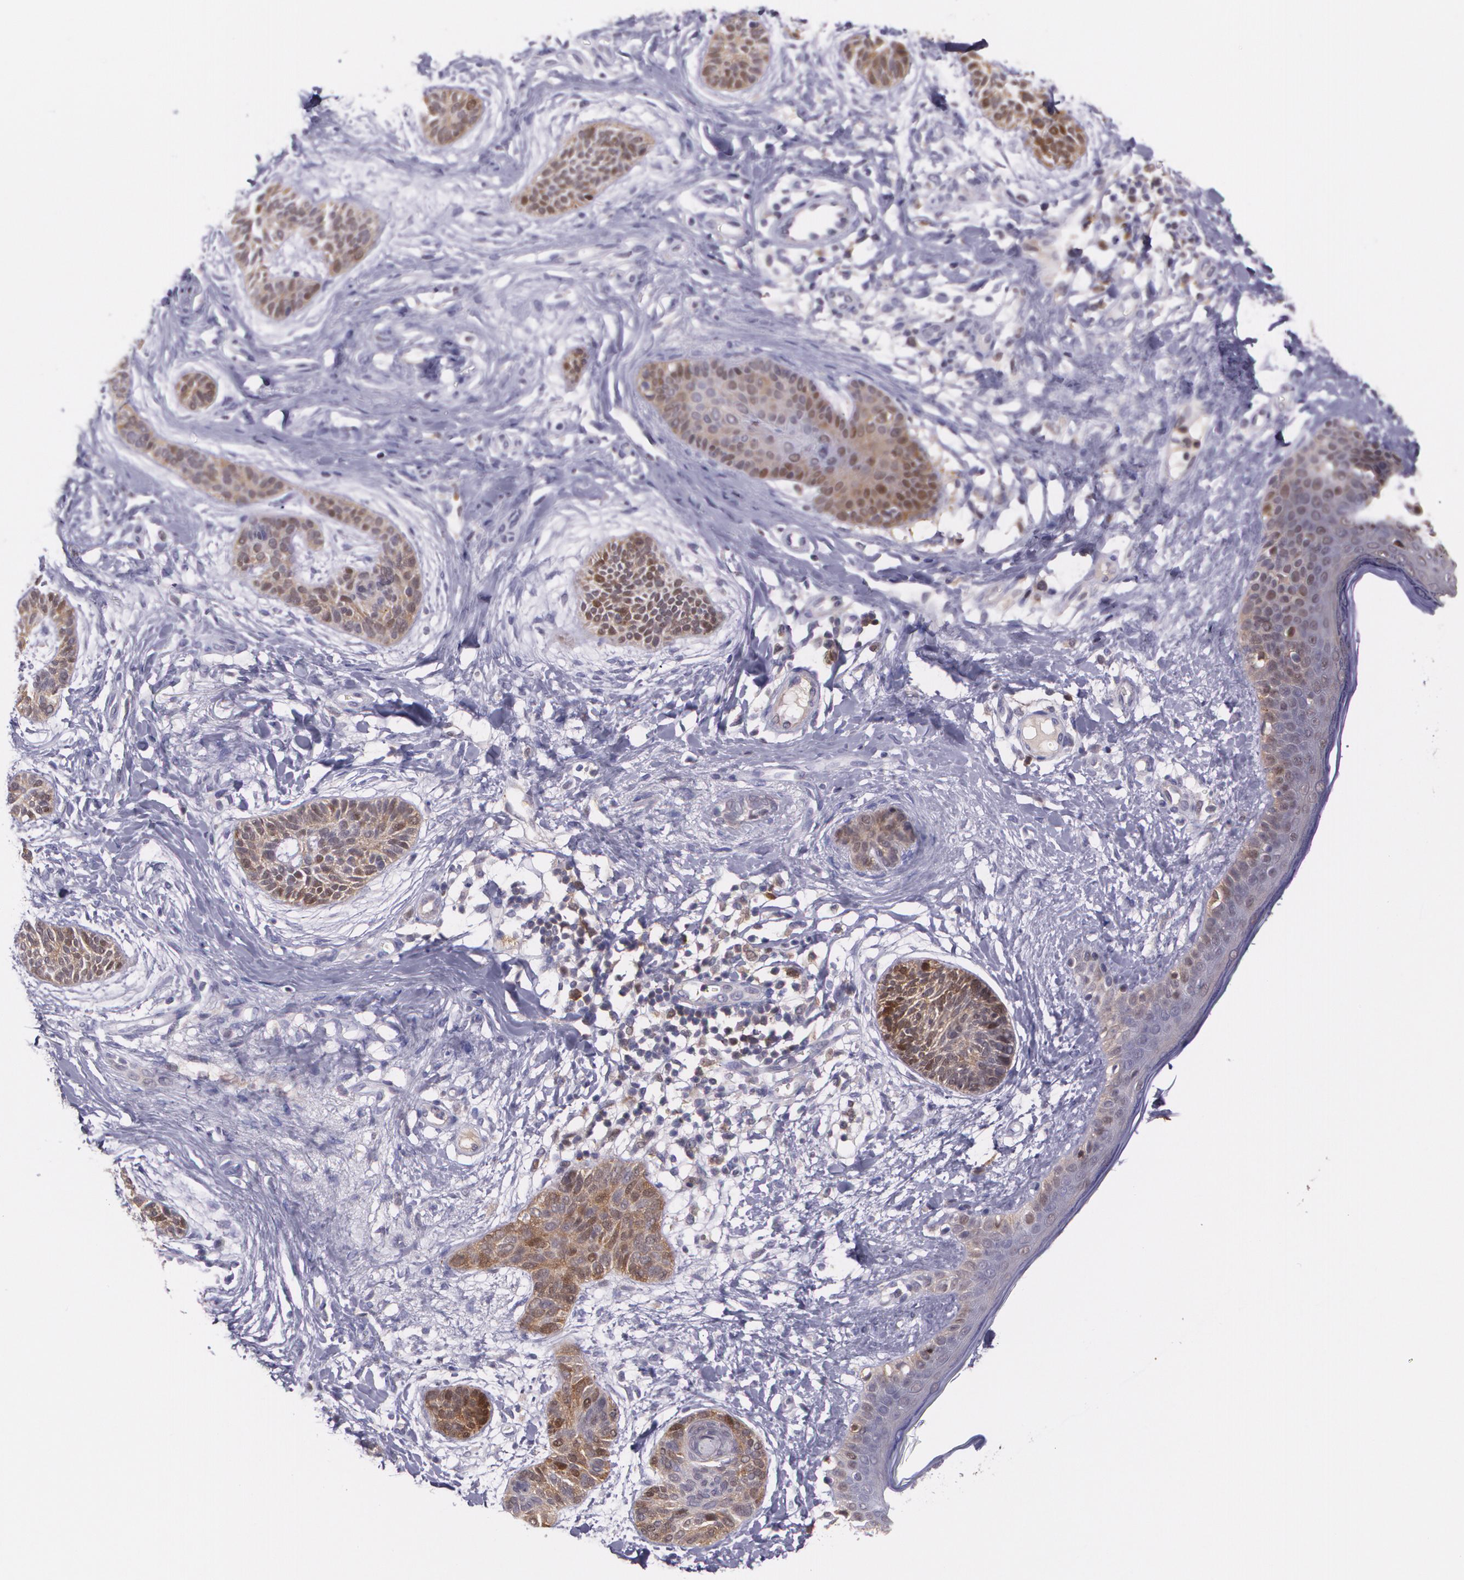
{"staining": {"intensity": "moderate", "quantity": ">75%", "location": "cytoplasmic/membranous"}, "tissue": "skin cancer", "cell_type": "Tumor cells", "image_type": "cancer", "snomed": [{"axis": "morphology", "description": "Normal tissue, NOS"}, {"axis": "morphology", "description": "Basal cell carcinoma"}, {"axis": "topography", "description": "Skin"}], "caption": "Basal cell carcinoma (skin) was stained to show a protein in brown. There is medium levels of moderate cytoplasmic/membranous positivity in about >75% of tumor cells.", "gene": "HSPH1", "patient": {"sex": "male", "age": 63}}